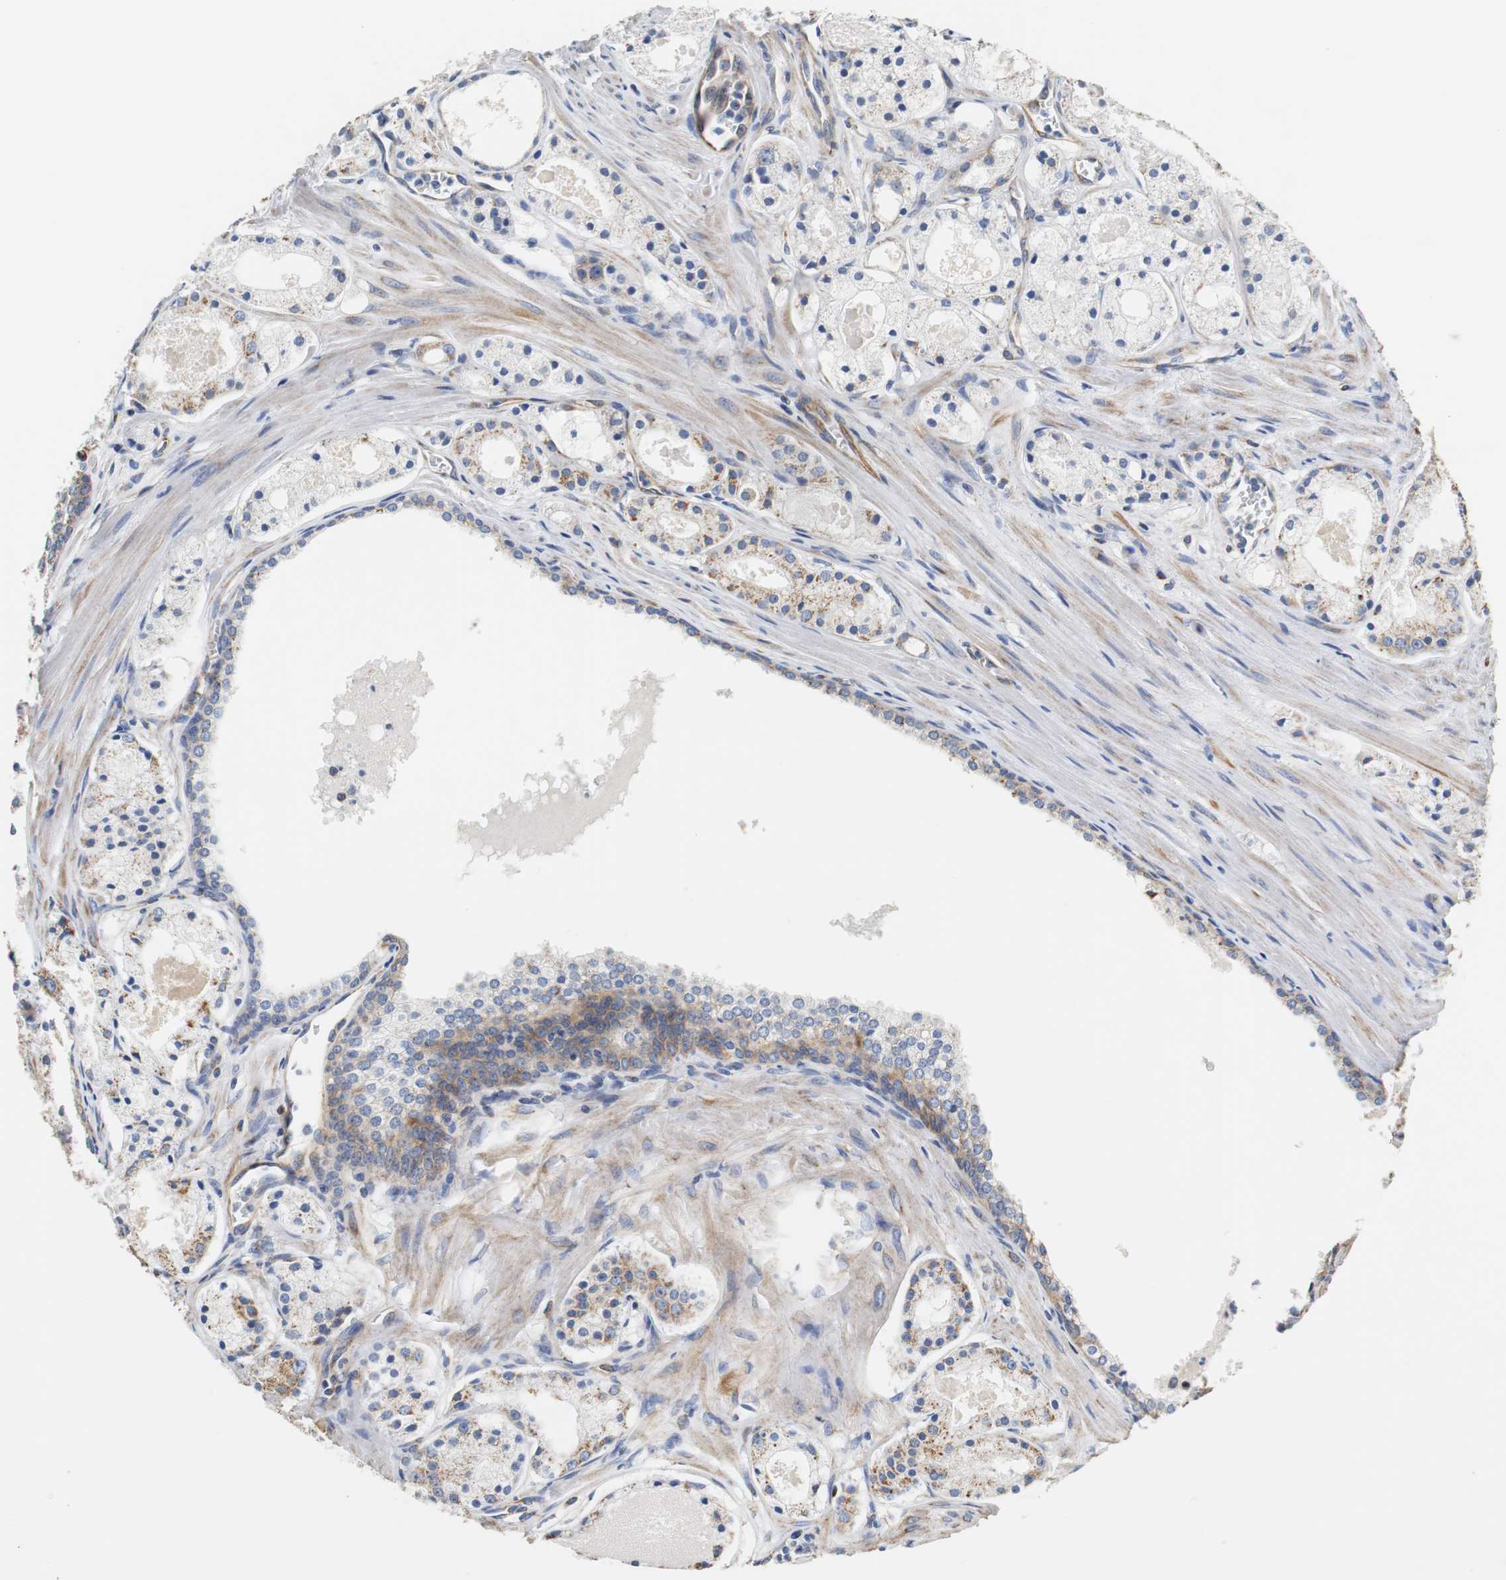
{"staining": {"intensity": "moderate", "quantity": "<25%", "location": "cytoplasmic/membranous"}, "tissue": "prostate cancer", "cell_type": "Tumor cells", "image_type": "cancer", "snomed": [{"axis": "morphology", "description": "Adenocarcinoma, Low grade"}, {"axis": "topography", "description": "Prostate"}], "caption": "Immunohistochemical staining of adenocarcinoma (low-grade) (prostate) demonstrates moderate cytoplasmic/membranous protein expression in approximately <25% of tumor cells.", "gene": "PCK1", "patient": {"sex": "male", "age": 57}}